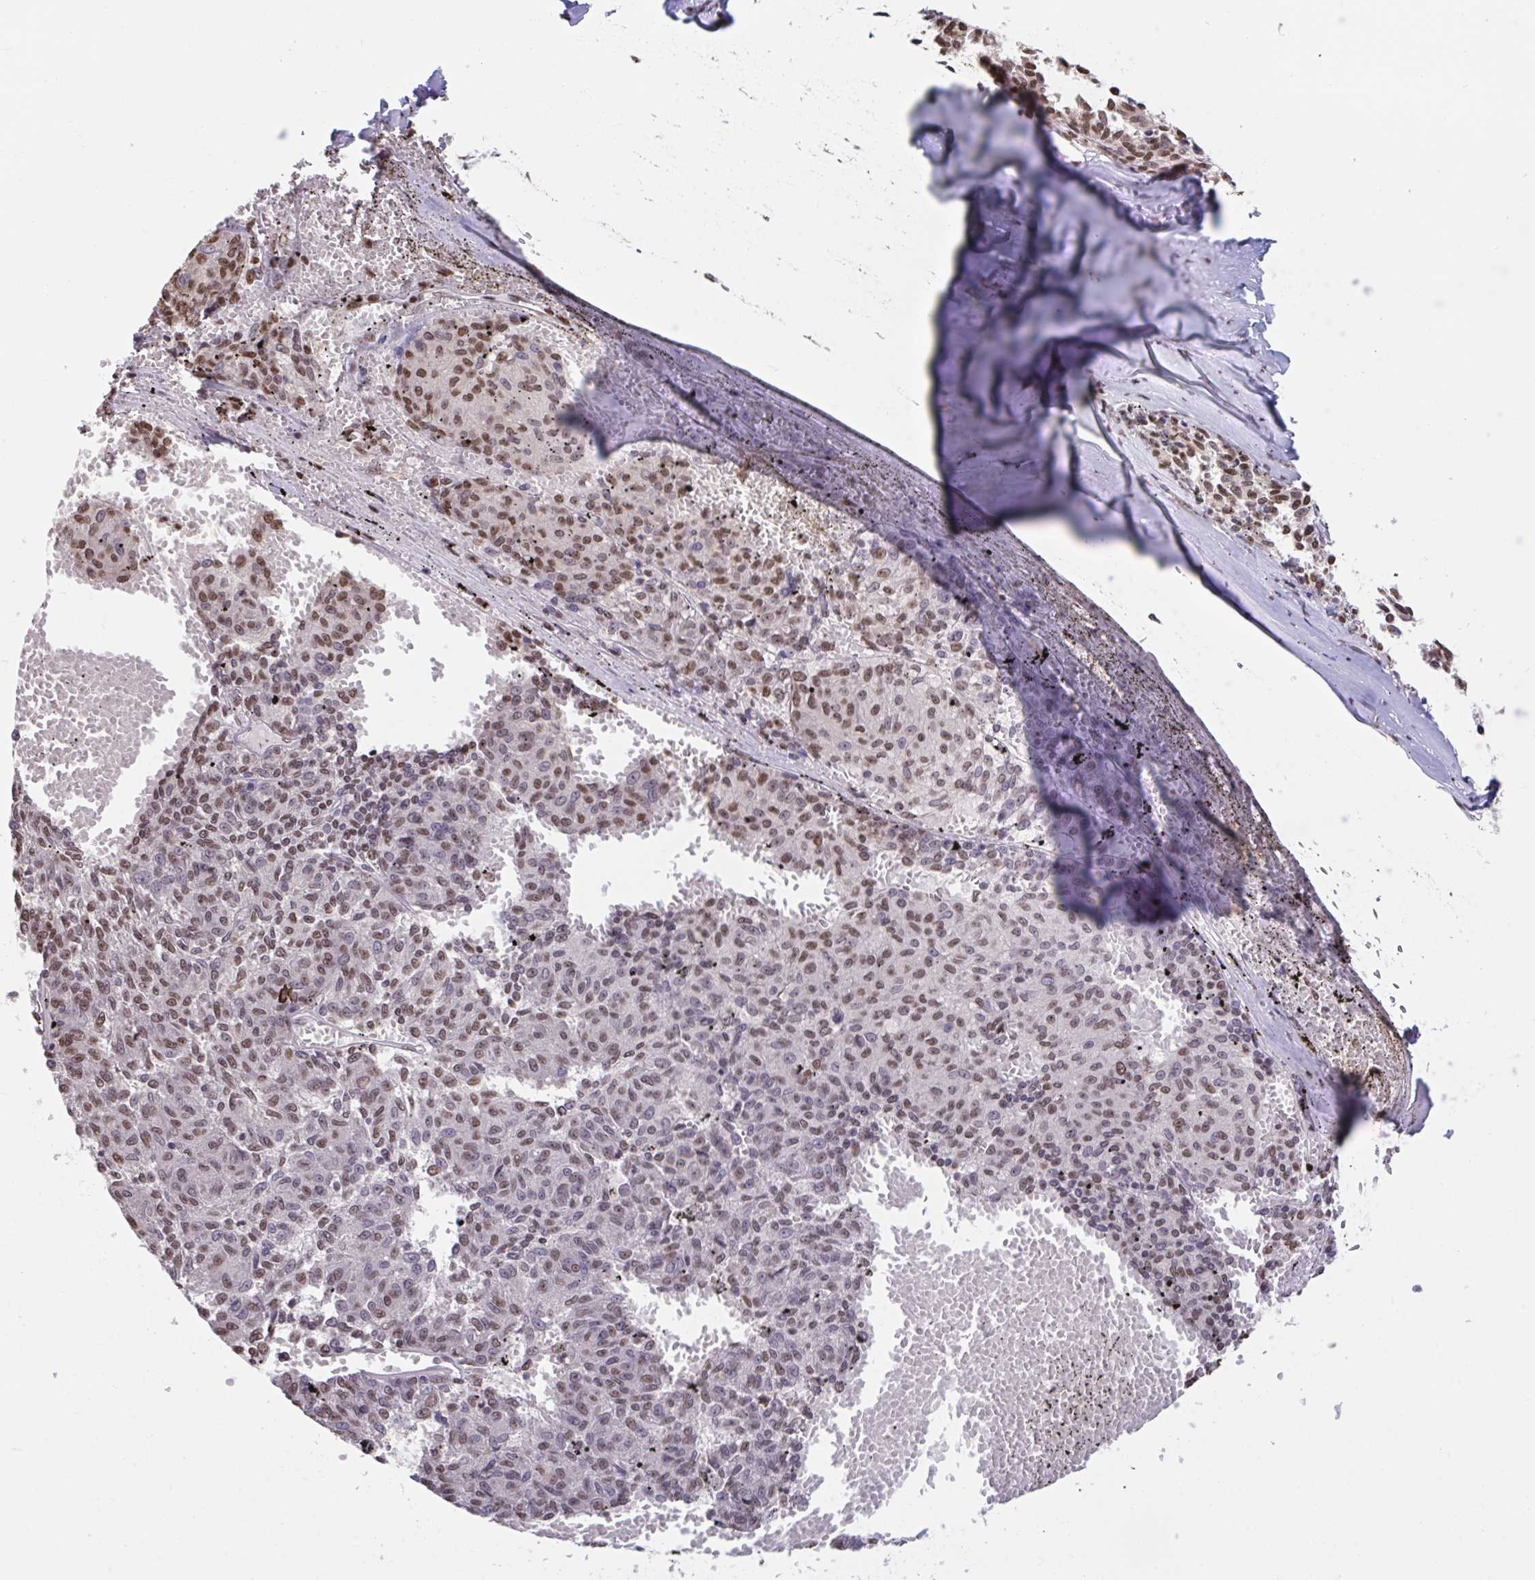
{"staining": {"intensity": "moderate", "quantity": ">75%", "location": "nuclear"}, "tissue": "melanoma", "cell_type": "Tumor cells", "image_type": "cancer", "snomed": [{"axis": "morphology", "description": "Malignant melanoma, NOS"}, {"axis": "topography", "description": "Skin"}], "caption": "Immunohistochemical staining of human melanoma displays moderate nuclear protein positivity in approximately >75% of tumor cells. The staining is performed using DAB brown chromogen to label protein expression. The nuclei are counter-stained blue using hematoxylin.", "gene": "HNRNPDL", "patient": {"sex": "female", "age": 72}}